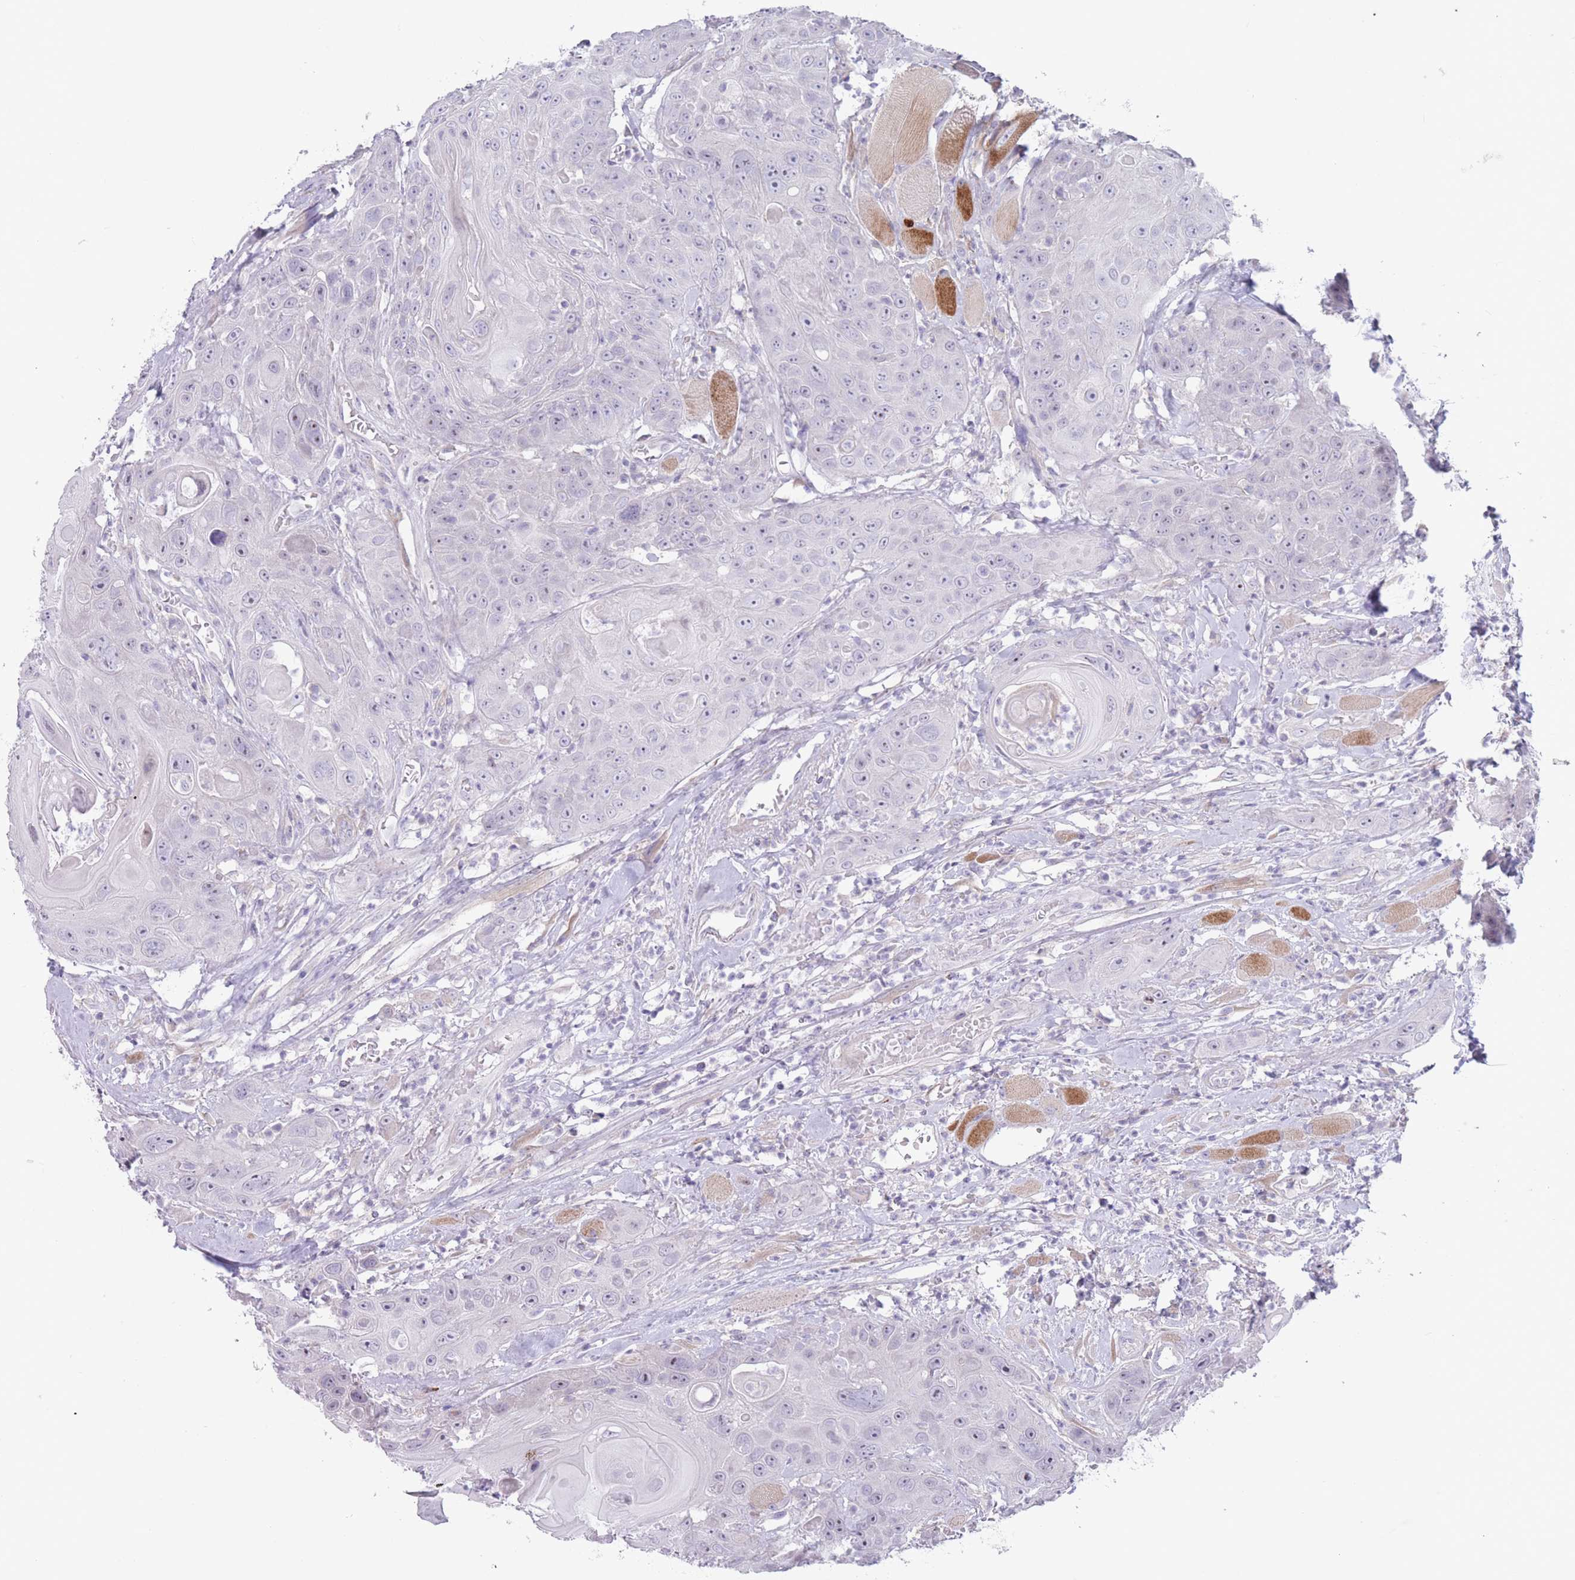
{"staining": {"intensity": "negative", "quantity": "none", "location": "none"}, "tissue": "head and neck cancer", "cell_type": "Tumor cells", "image_type": "cancer", "snomed": [{"axis": "morphology", "description": "Squamous cell carcinoma, NOS"}, {"axis": "topography", "description": "Head-Neck"}], "caption": "IHC image of human head and neck cancer (squamous cell carcinoma) stained for a protein (brown), which demonstrates no staining in tumor cells. (DAB (3,3'-diaminobenzidine) IHC with hematoxylin counter stain).", "gene": "PAIP2B", "patient": {"sex": "female", "age": 59}}